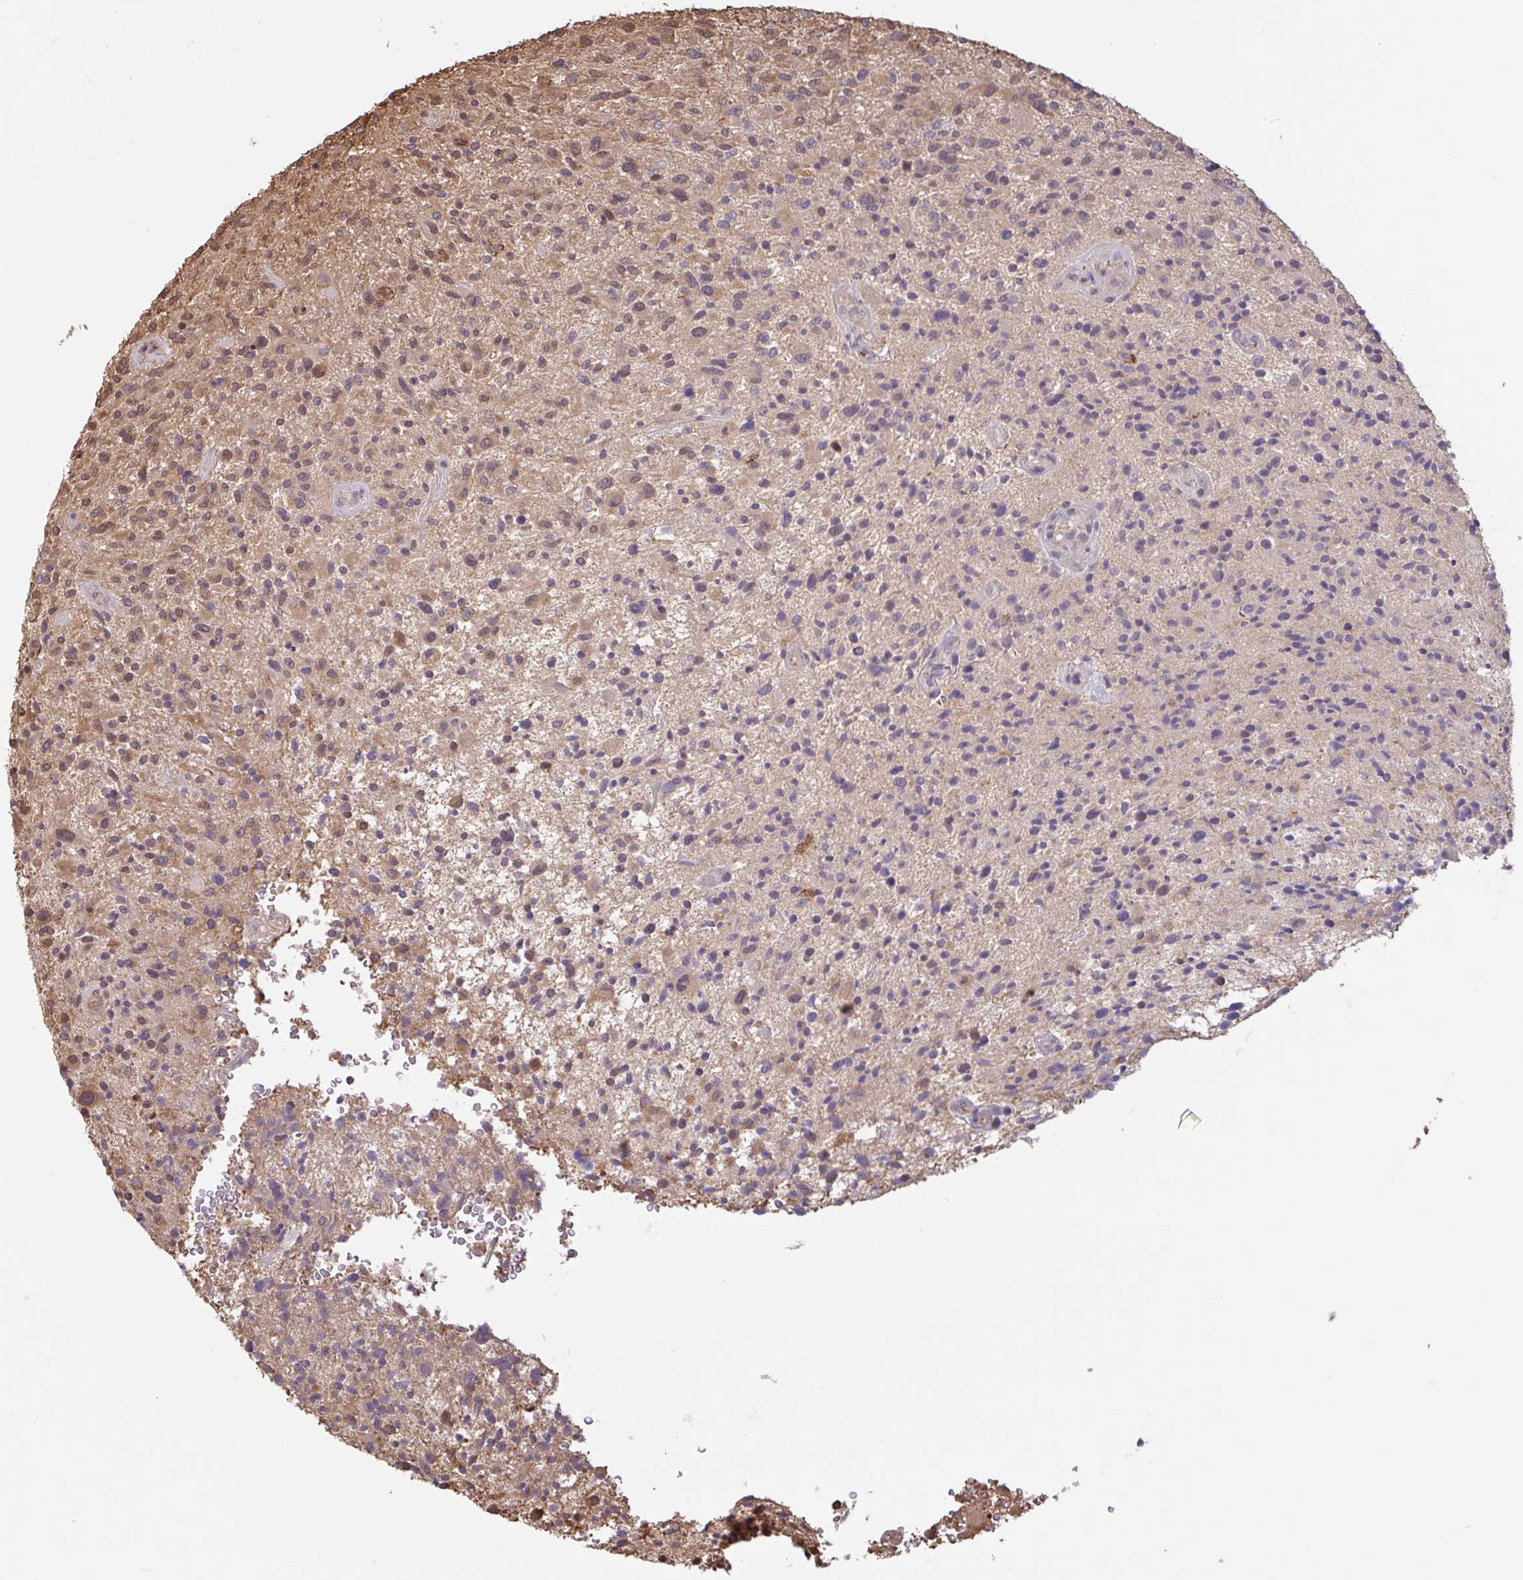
{"staining": {"intensity": "weak", "quantity": "25%-75%", "location": "cytoplasmic/membranous,nuclear"}, "tissue": "glioma", "cell_type": "Tumor cells", "image_type": "cancer", "snomed": [{"axis": "morphology", "description": "Glioma, malignant, High grade"}, {"axis": "topography", "description": "Brain"}], "caption": "Human malignant high-grade glioma stained with a brown dye reveals weak cytoplasmic/membranous and nuclear positive expression in approximately 25%-75% of tumor cells.", "gene": "OTOP2", "patient": {"sex": "male", "age": 47}}